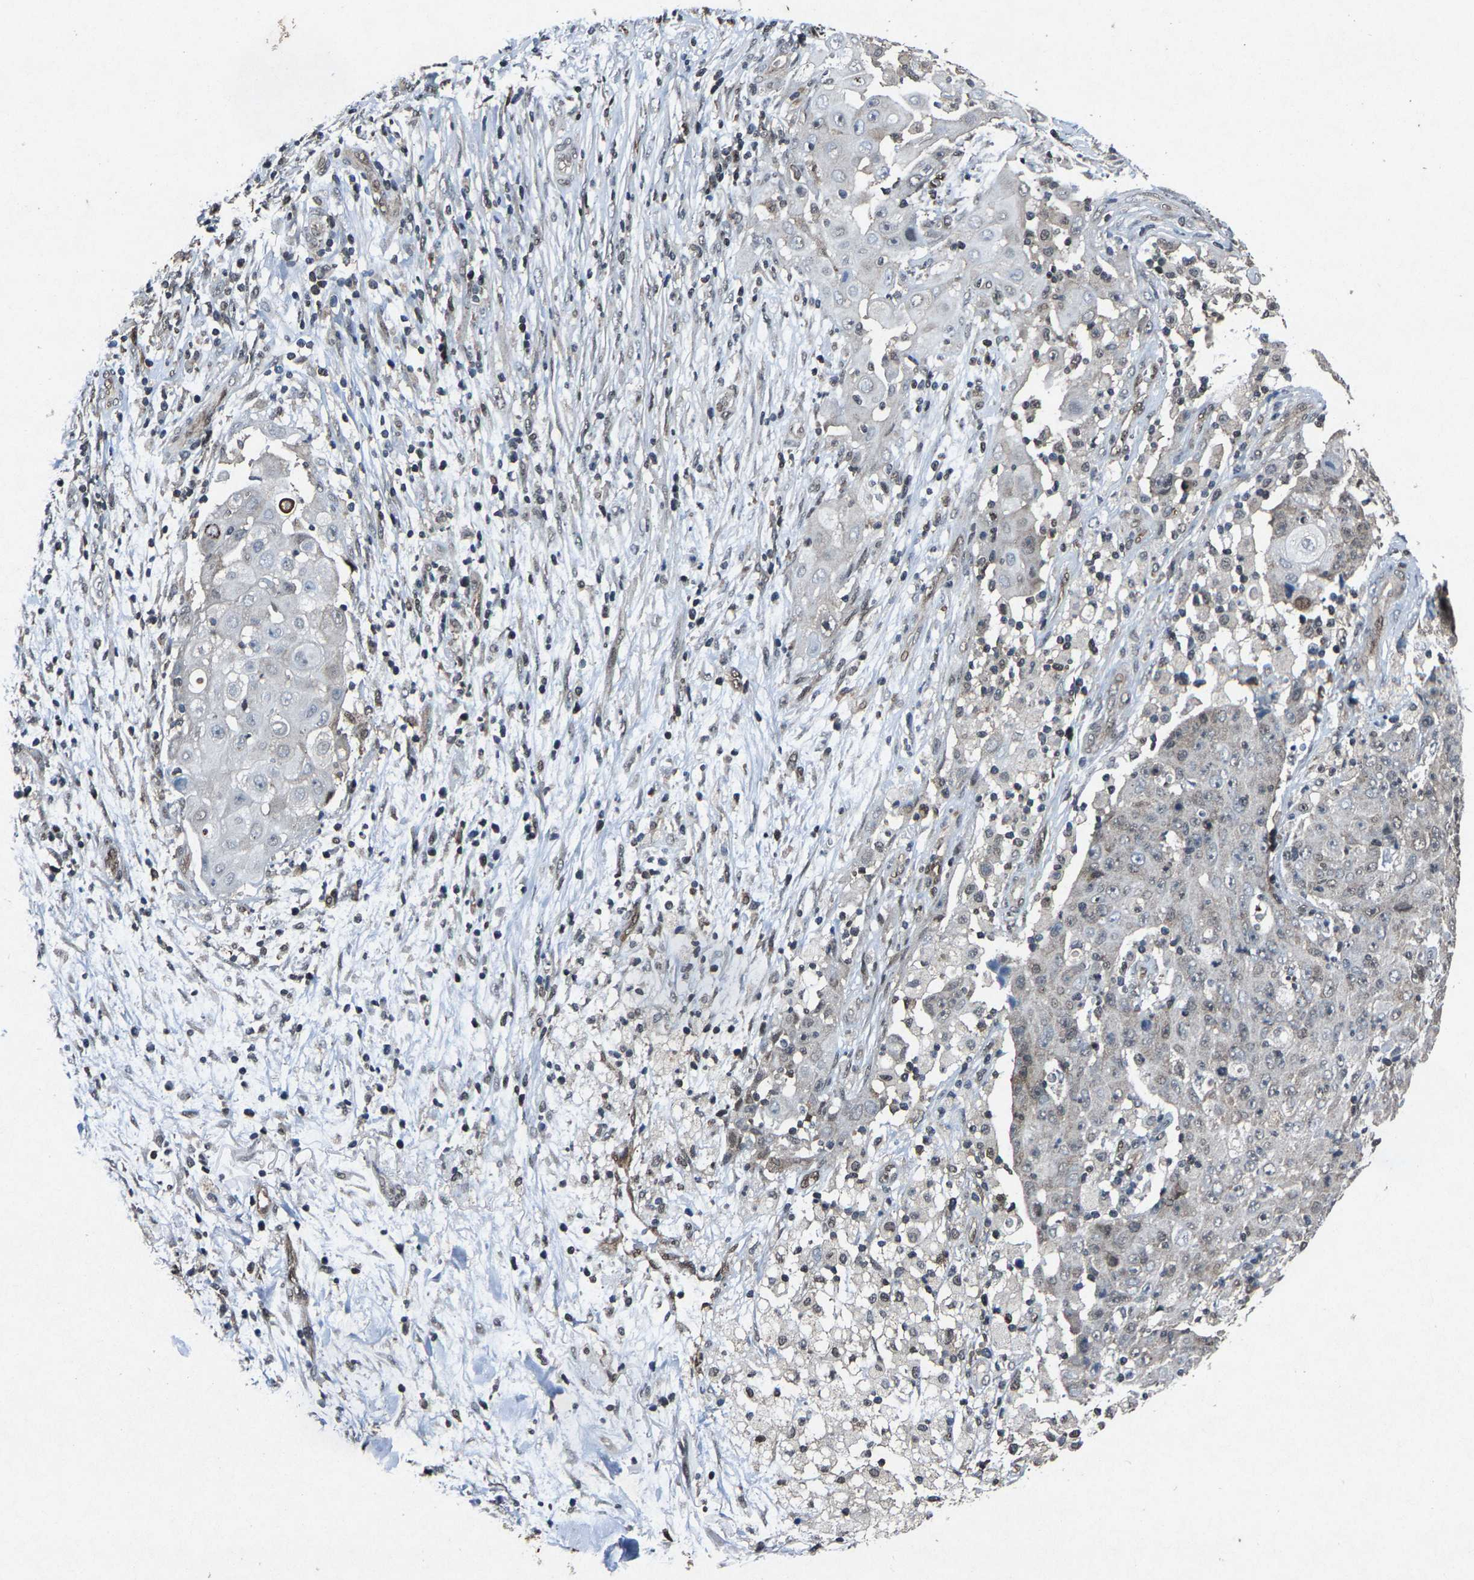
{"staining": {"intensity": "negative", "quantity": "none", "location": "none"}, "tissue": "ovarian cancer", "cell_type": "Tumor cells", "image_type": "cancer", "snomed": [{"axis": "morphology", "description": "Carcinoma, endometroid"}, {"axis": "topography", "description": "Ovary"}], "caption": "IHC of human ovarian cancer (endometroid carcinoma) exhibits no expression in tumor cells.", "gene": "ATXN3", "patient": {"sex": "female", "age": 42}}